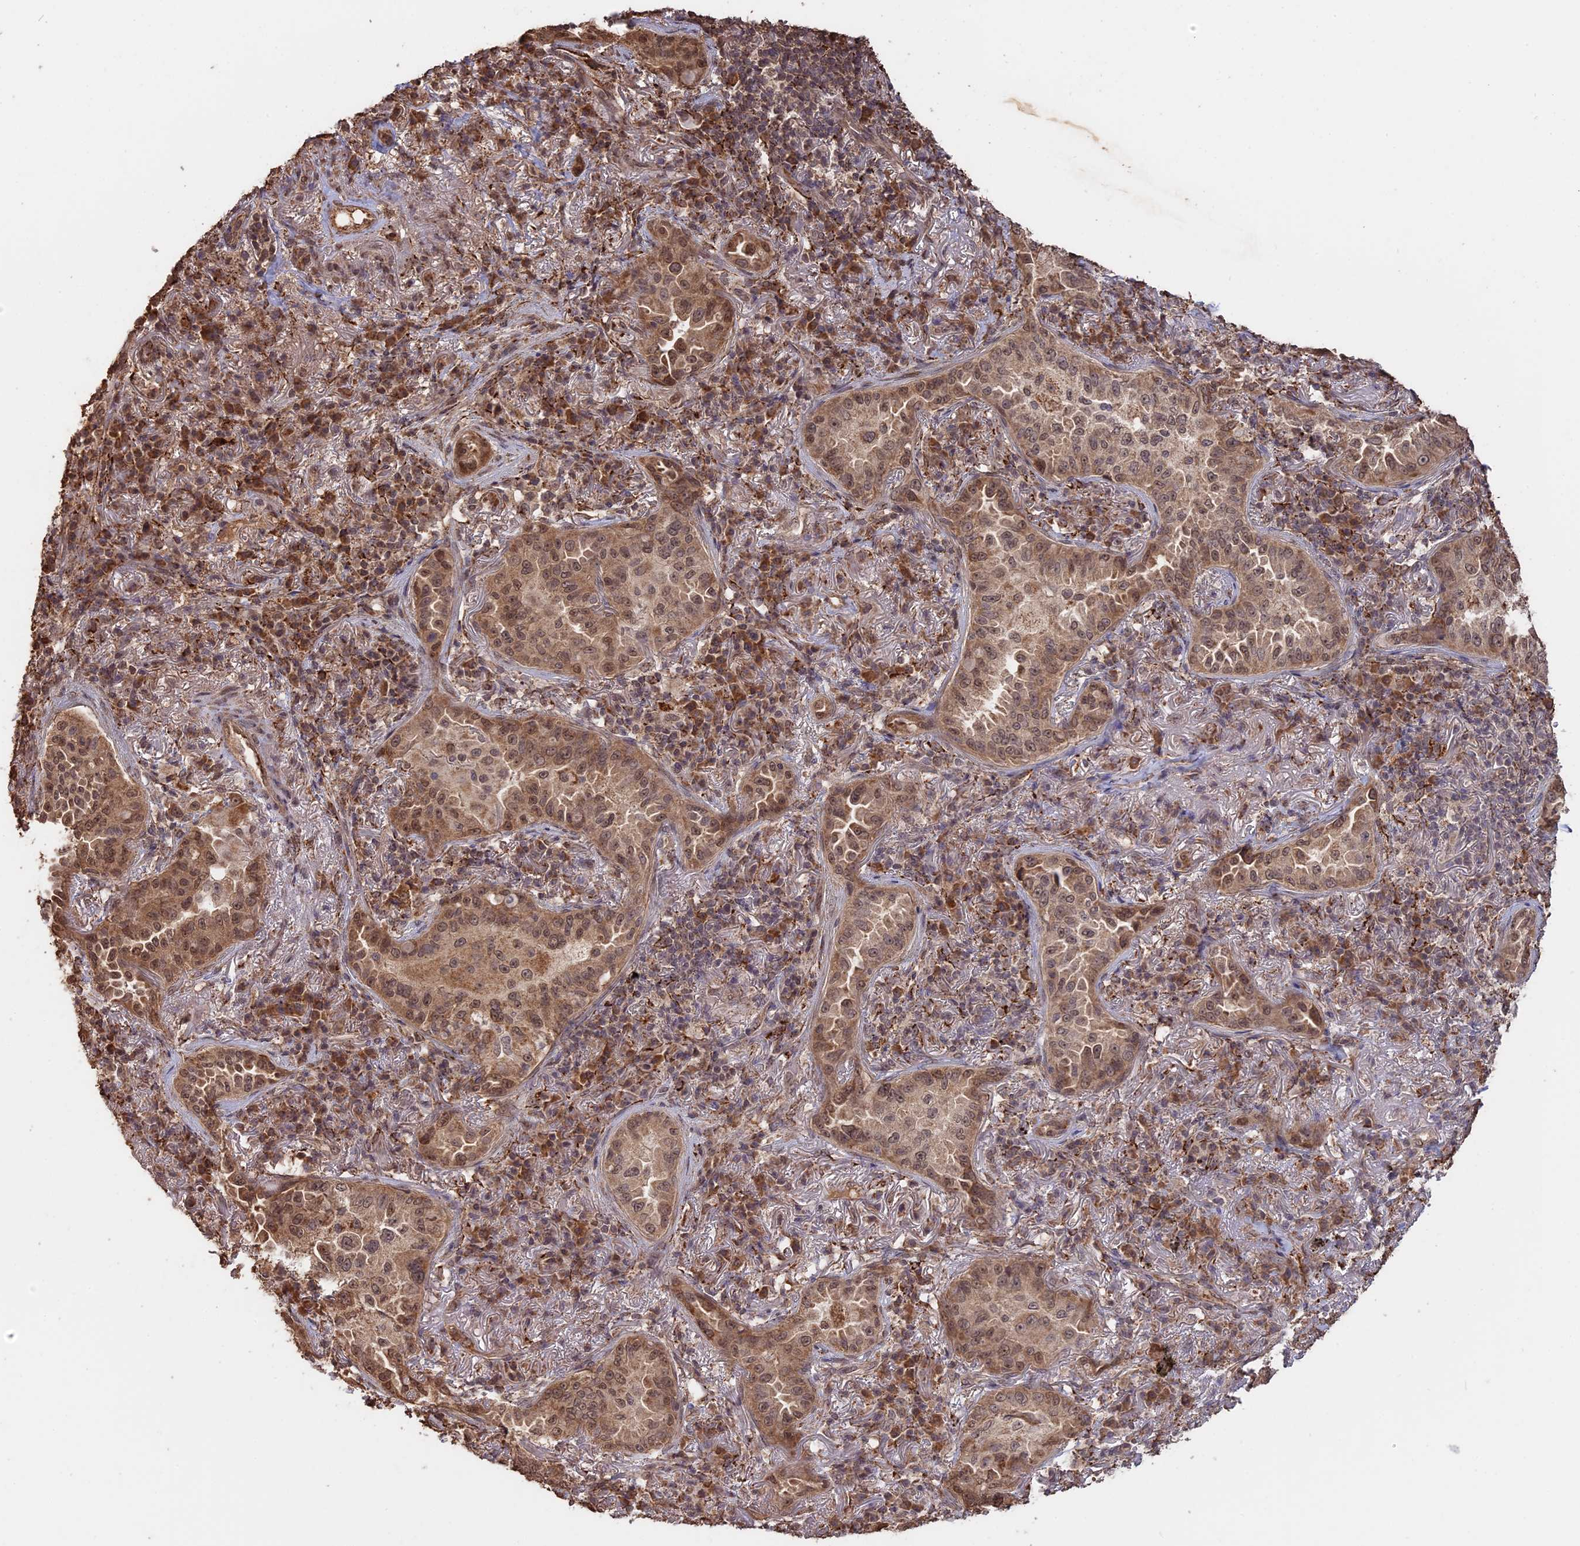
{"staining": {"intensity": "moderate", "quantity": ">75%", "location": "cytoplasmic/membranous,nuclear"}, "tissue": "lung cancer", "cell_type": "Tumor cells", "image_type": "cancer", "snomed": [{"axis": "morphology", "description": "Adenocarcinoma, NOS"}, {"axis": "topography", "description": "Lung"}], "caption": "A histopathology image of lung cancer (adenocarcinoma) stained for a protein displays moderate cytoplasmic/membranous and nuclear brown staining in tumor cells.", "gene": "FAM210B", "patient": {"sex": "female", "age": 69}}